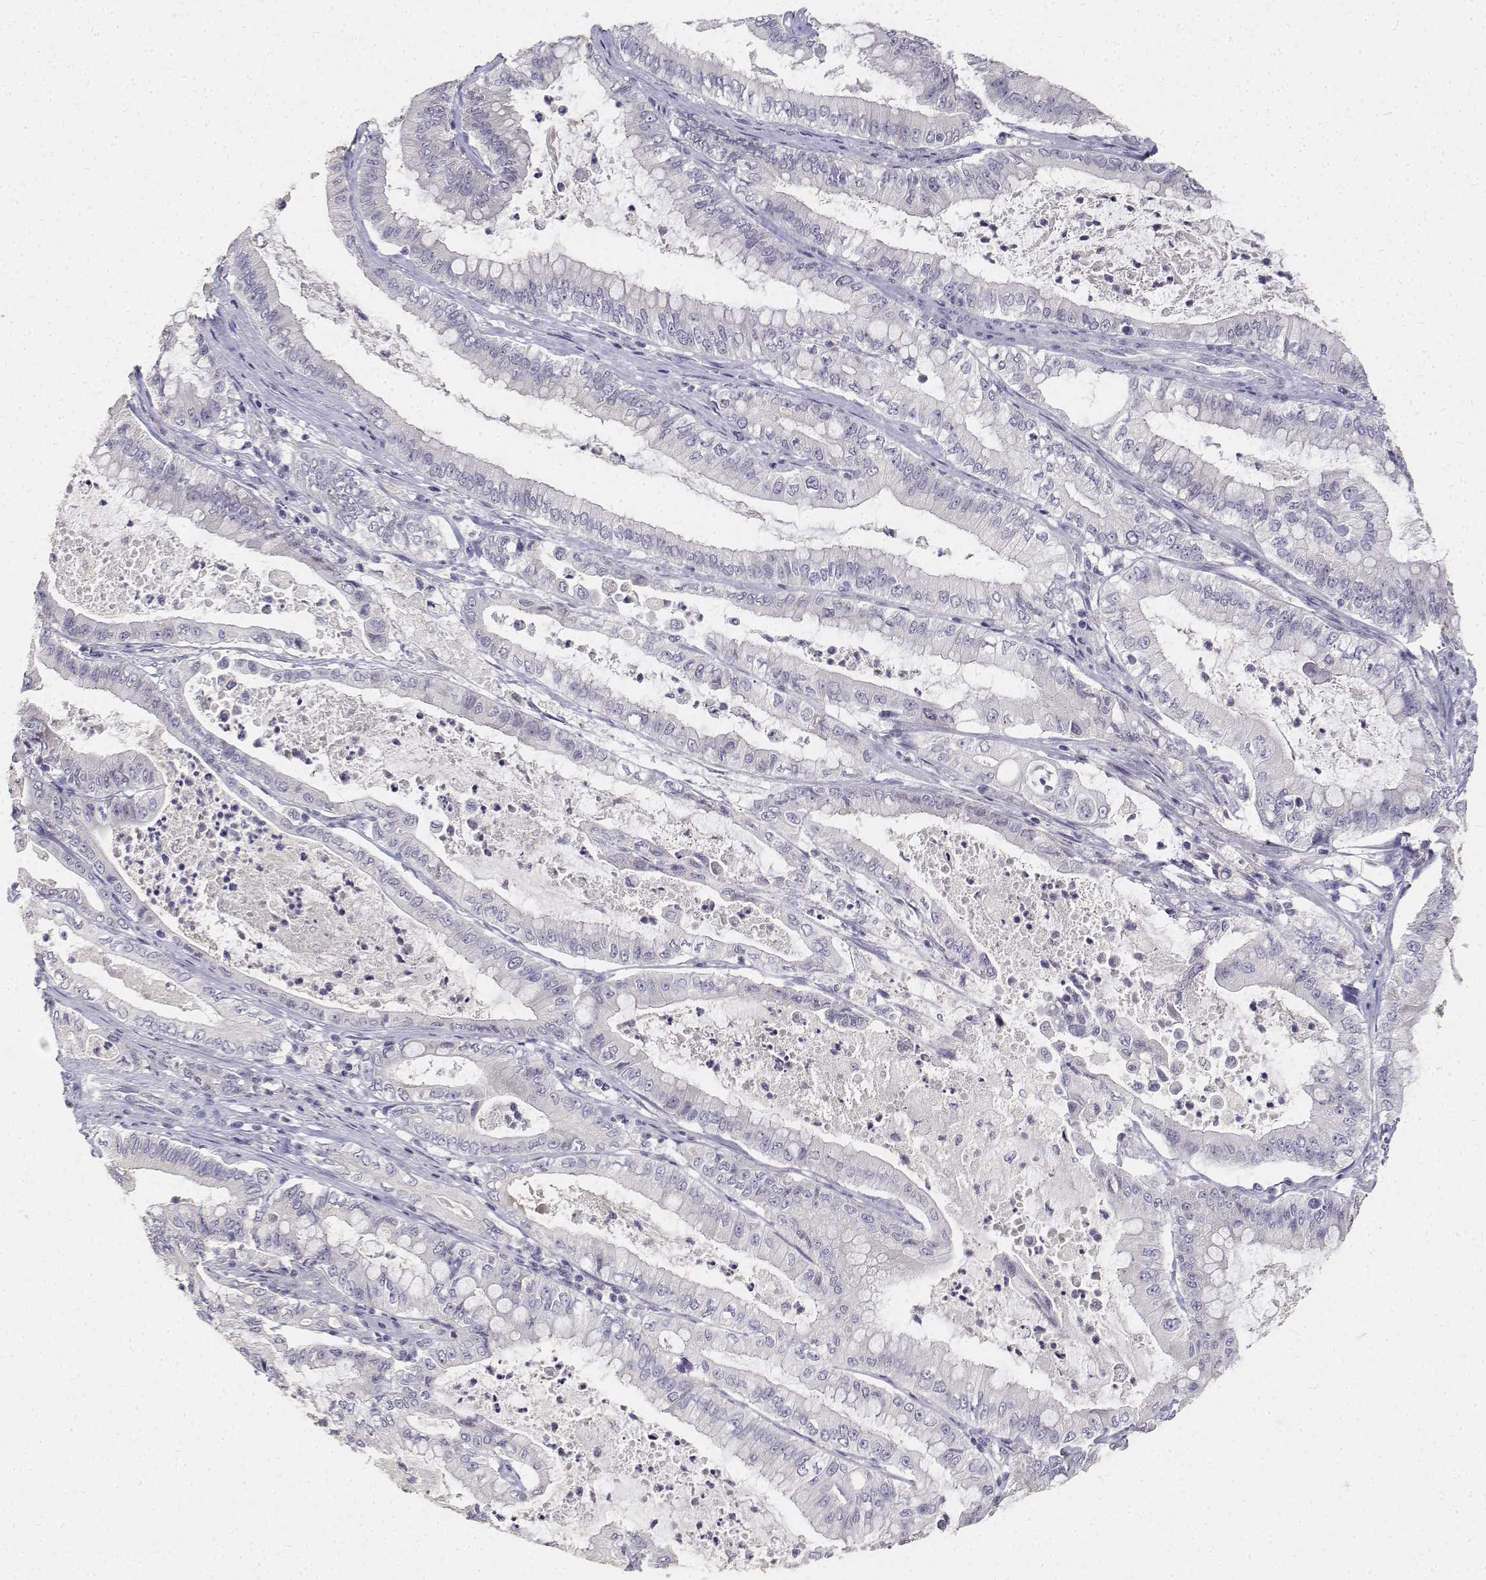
{"staining": {"intensity": "negative", "quantity": "none", "location": "none"}, "tissue": "pancreatic cancer", "cell_type": "Tumor cells", "image_type": "cancer", "snomed": [{"axis": "morphology", "description": "Adenocarcinoma, NOS"}, {"axis": "topography", "description": "Pancreas"}], "caption": "This is a photomicrograph of immunohistochemistry (IHC) staining of pancreatic cancer, which shows no positivity in tumor cells. The staining was performed using DAB (3,3'-diaminobenzidine) to visualize the protein expression in brown, while the nuclei were stained in blue with hematoxylin (Magnification: 20x).", "gene": "PAEP", "patient": {"sex": "male", "age": 71}}